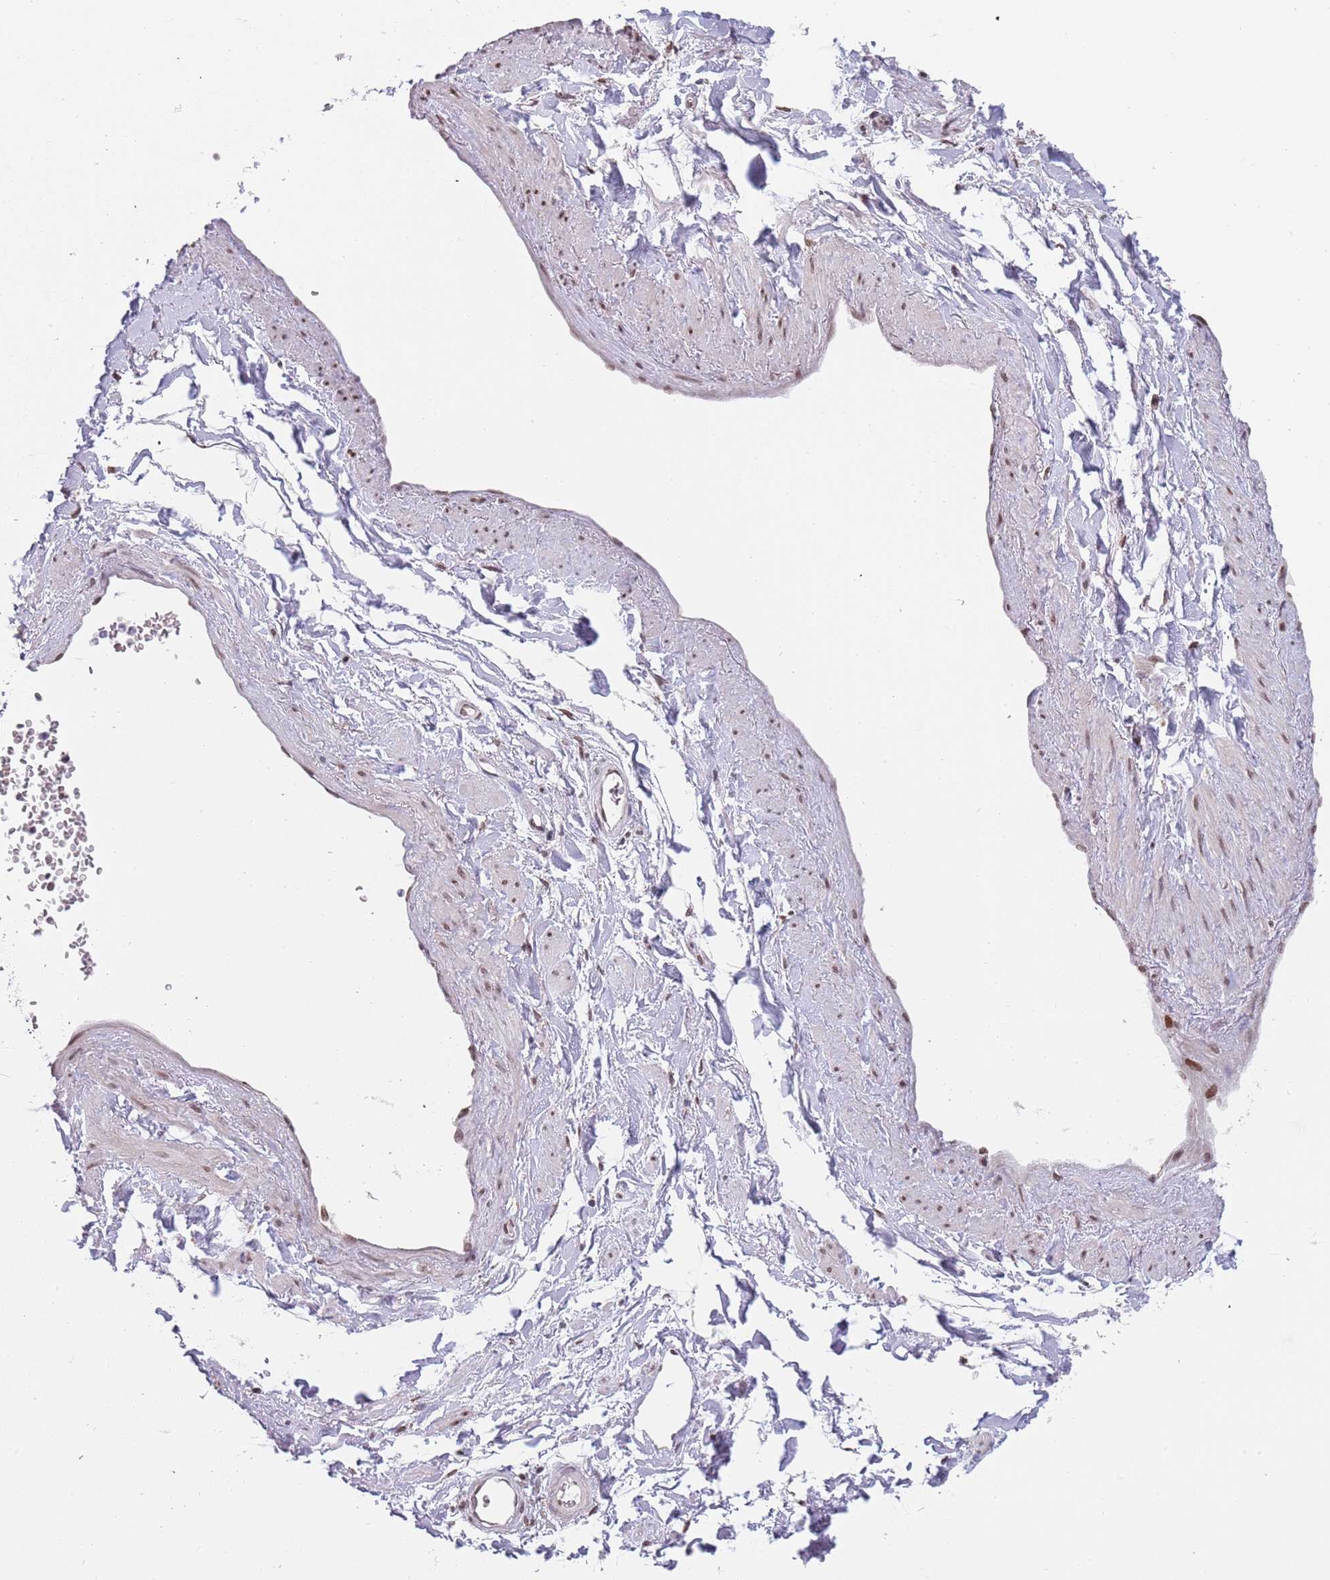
{"staining": {"intensity": "weak", "quantity": "25%-75%", "location": "nuclear"}, "tissue": "soft tissue", "cell_type": "Fibroblasts", "image_type": "normal", "snomed": [{"axis": "morphology", "description": "Normal tissue, NOS"}, {"axis": "topography", "description": "Soft tissue"}, {"axis": "topography", "description": "Adipose tissue"}, {"axis": "topography", "description": "Vascular tissue"}, {"axis": "topography", "description": "Peripheral nerve tissue"}], "caption": "An IHC photomicrograph of benign tissue is shown. Protein staining in brown shows weak nuclear positivity in soft tissue within fibroblasts. (DAB IHC, brown staining for protein, blue staining for nuclei).", "gene": "KLHDC2", "patient": {"sex": "male", "age": 74}}